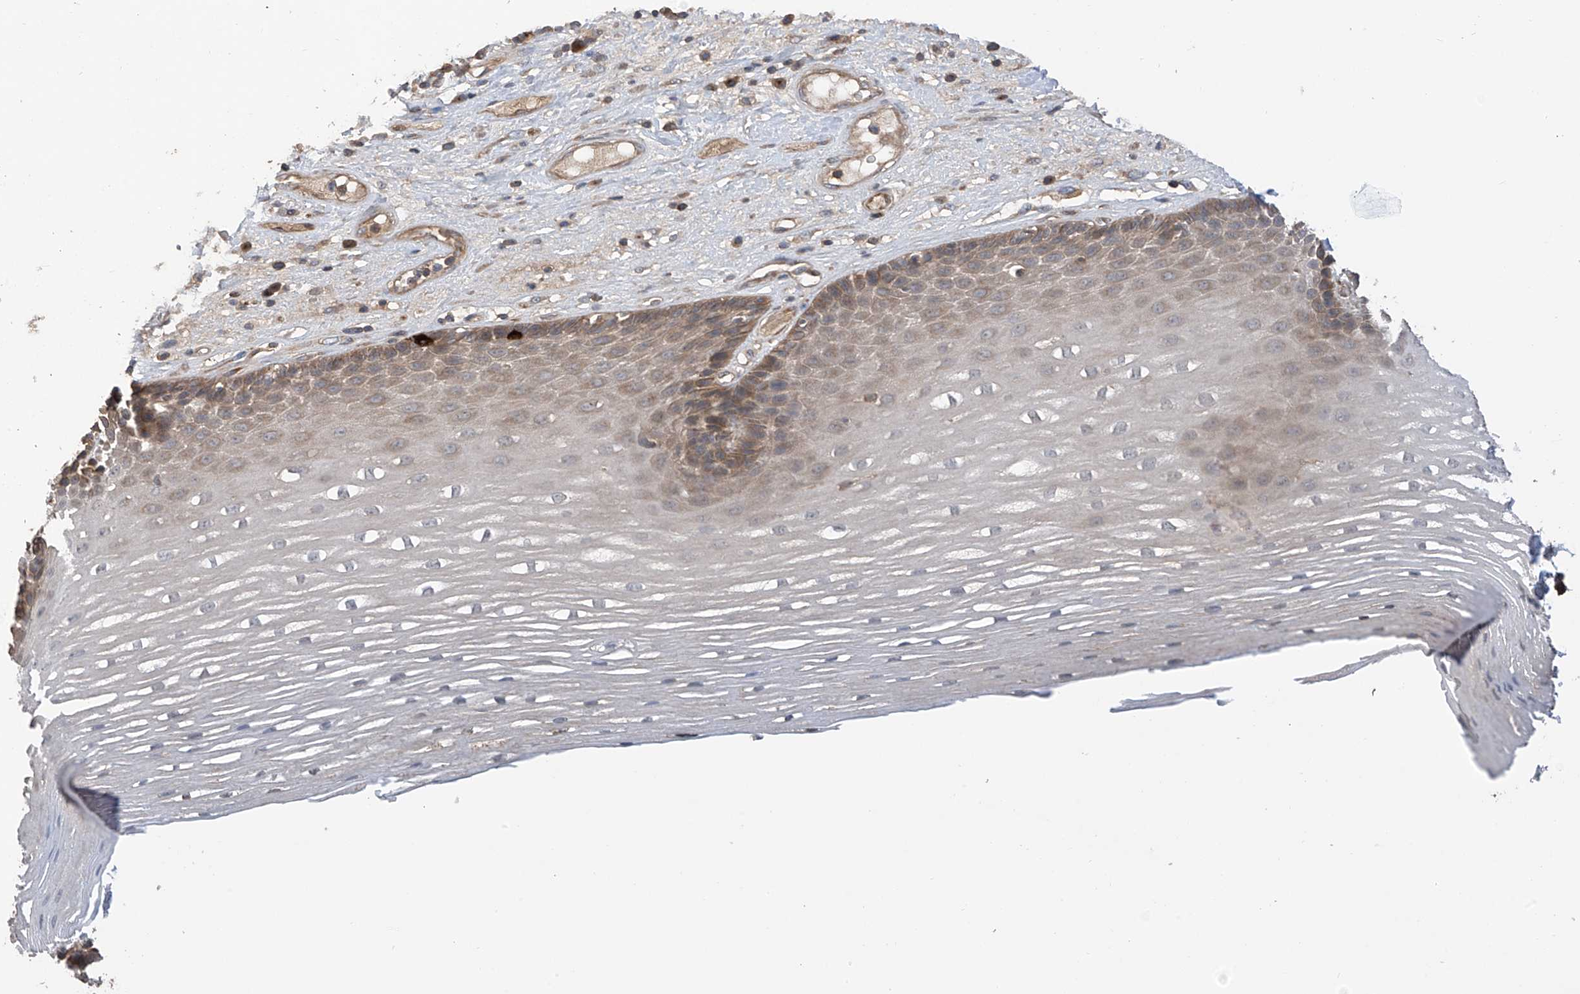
{"staining": {"intensity": "moderate", "quantity": "25%-75%", "location": "cytoplasmic/membranous"}, "tissue": "esophagus", "cell_type": "Squamous epithelial cells", "image_type": "normal", "snomed": [{"axis": "morphology", "description": "Normal tissue, NOS"}, {"axis": "topography", "description": "Esophagus"}], "caption": "Protein analysis of benign esophagus reveals moderate cytoplasmic/membranous positivity in approximately 25%-75% of squamous epithelial cells.", "gene": "RPAIN", "patient": {"sex": "male", "age": 62}}